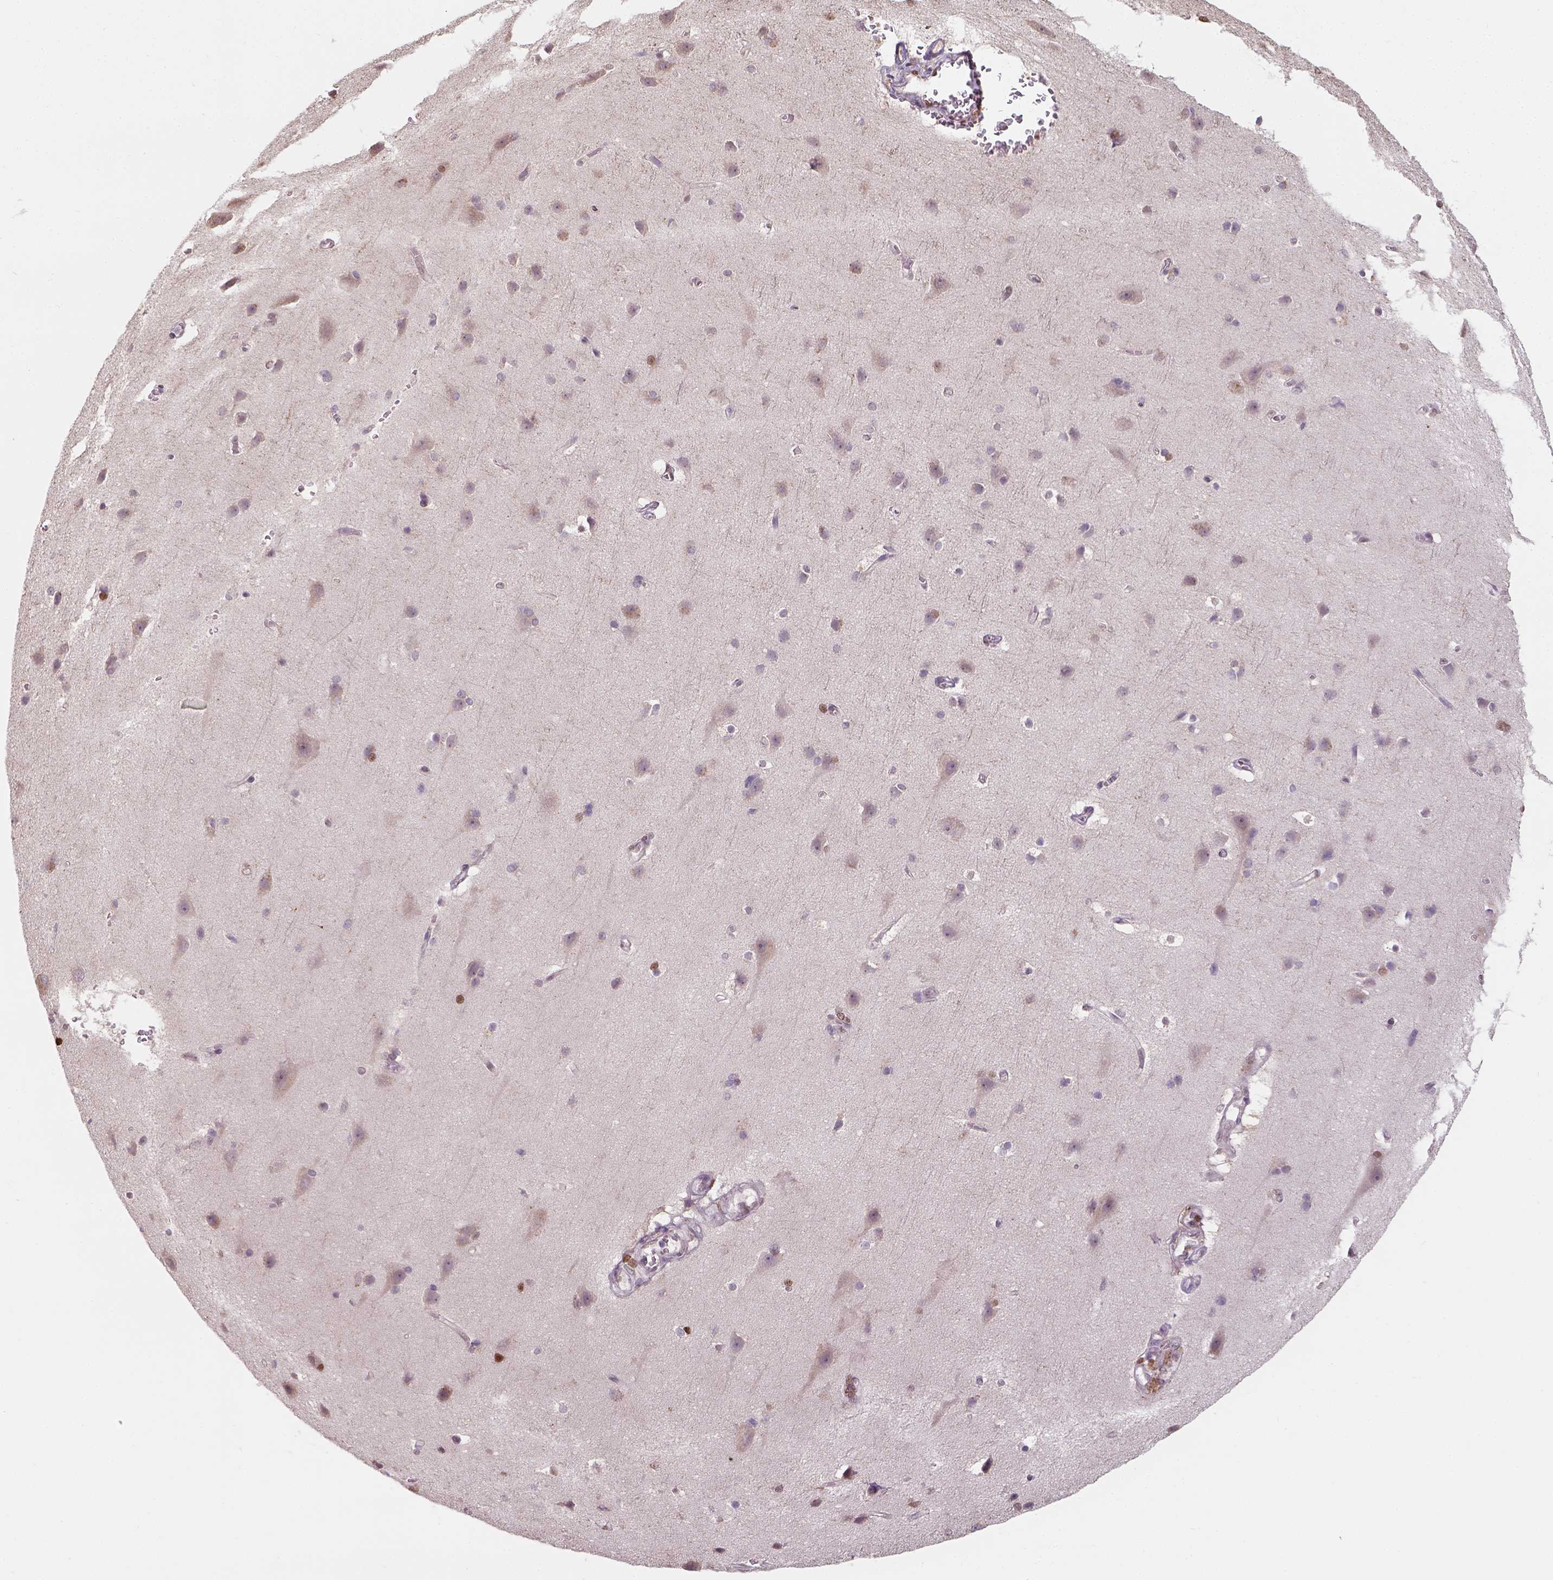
{"staining": {"intensity": "moderate", "quantity": ">75%", "location": "nuclear"}, "tissue": "cerebral cortex", "cell_type": "Endothelial cells", "image_type": "normal", "snomed": [{"axis": "morphology", "description": "Normal tissue, NOS"}, {"axis": "topography", "description": "Cerebral cortex"}], "caption": "Benign cerebral cortex demonstrates moderate nuclear expression in approximately >75% of endothelial cells.", "gene": "C1orf112", "patient": {"sex": "male", "age": 37}}